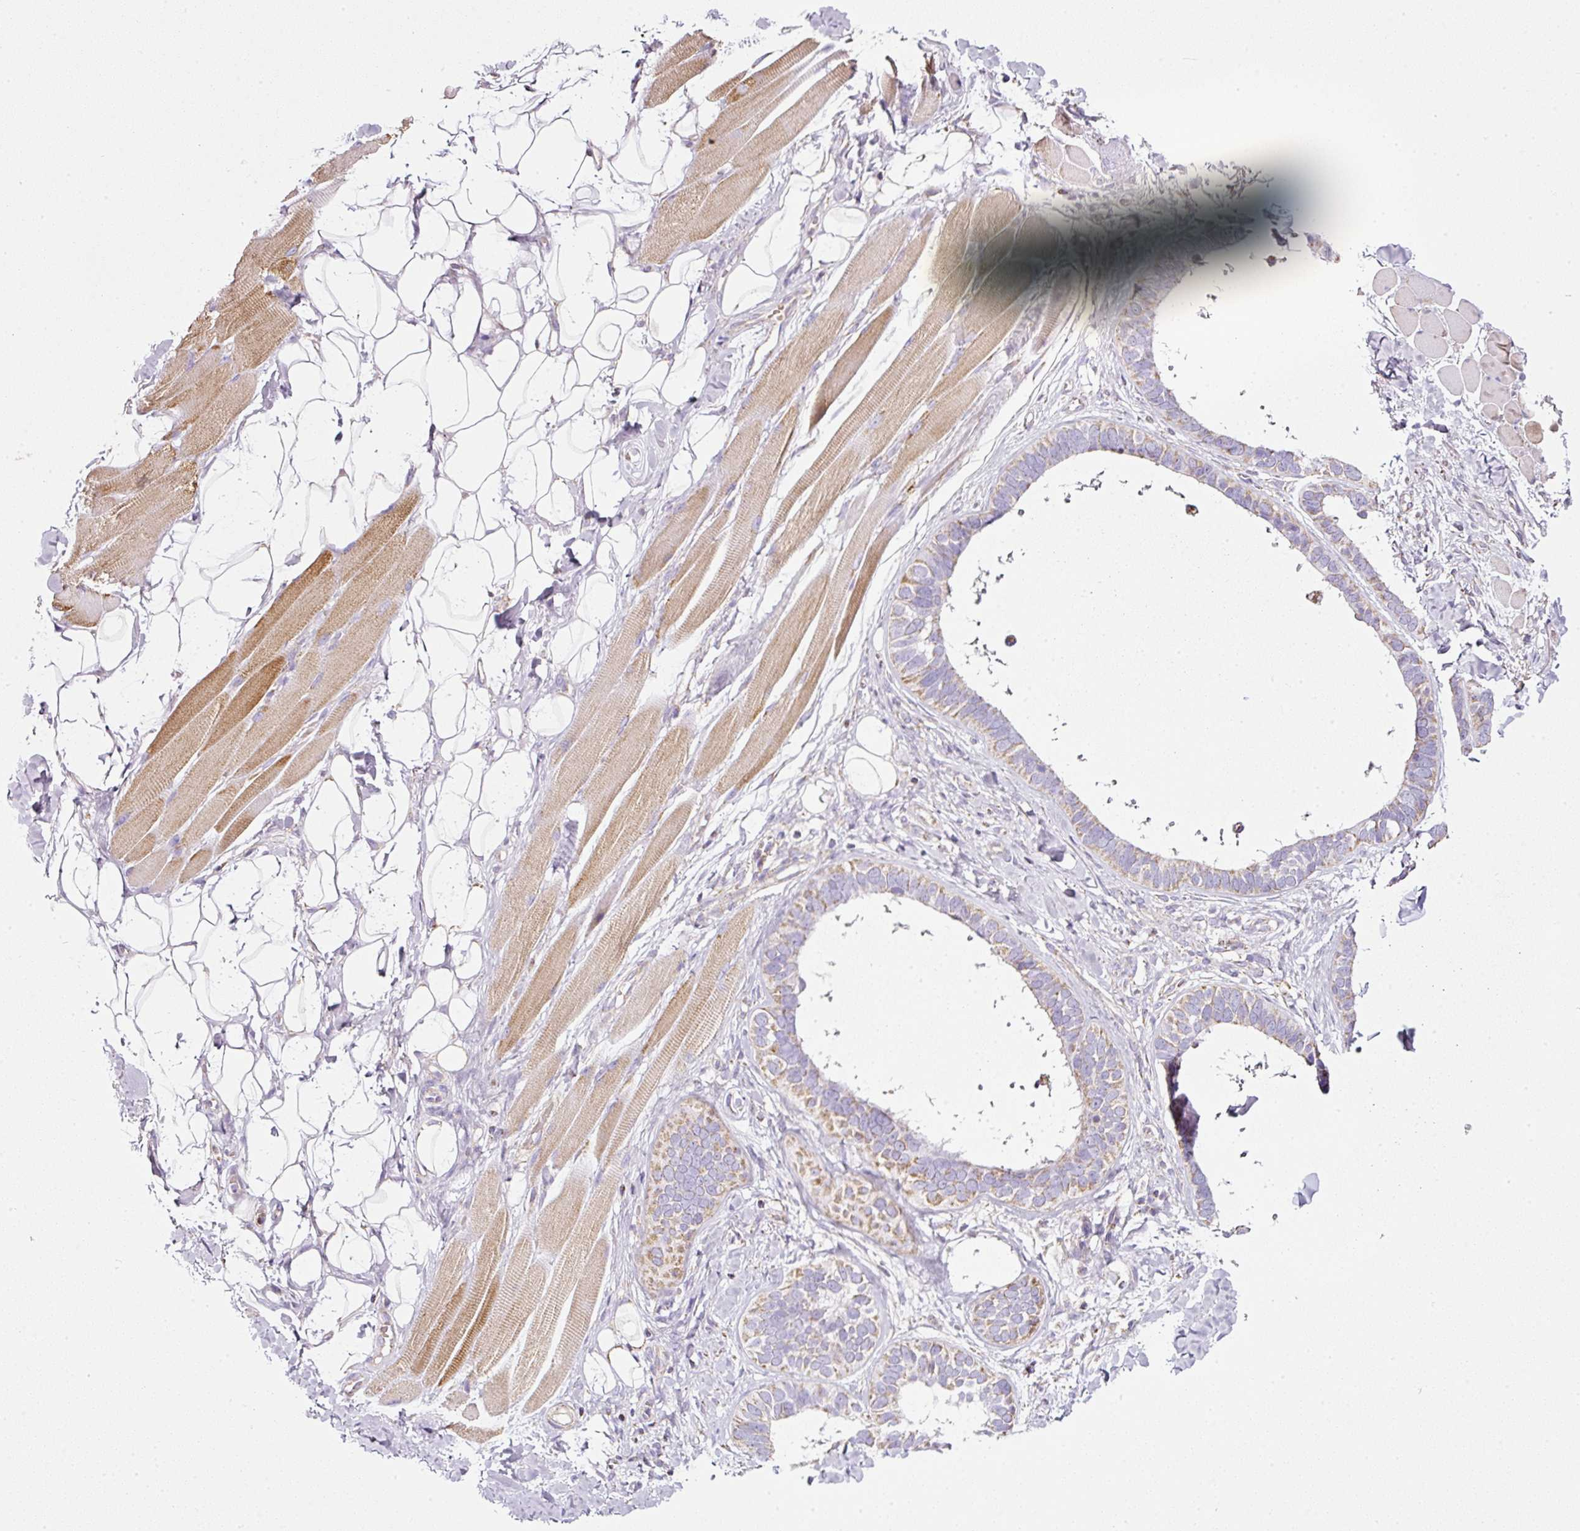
{"staining": {"intensity": "weak", "quantity": "25%-75%", "location": "cytoplasmic/membranous"}, "tissue": "skin cancer", "cell_type": "Tumor cells", "image_type": "cancer", "snomed": [{"axis": "morphology", "description": "Basal cell carcinoma"}, {"axis": "topography", "description": "Skin"}], "caption": "There is low levels of weak cytoplasmic/membranous staining in tumor cells of skin cancer (basal cell carcinoma), as demonstrated by immunohistochemical staining (brown color).", "gene": "SDHA", "patient": {"sex": "male", "age": 62}}